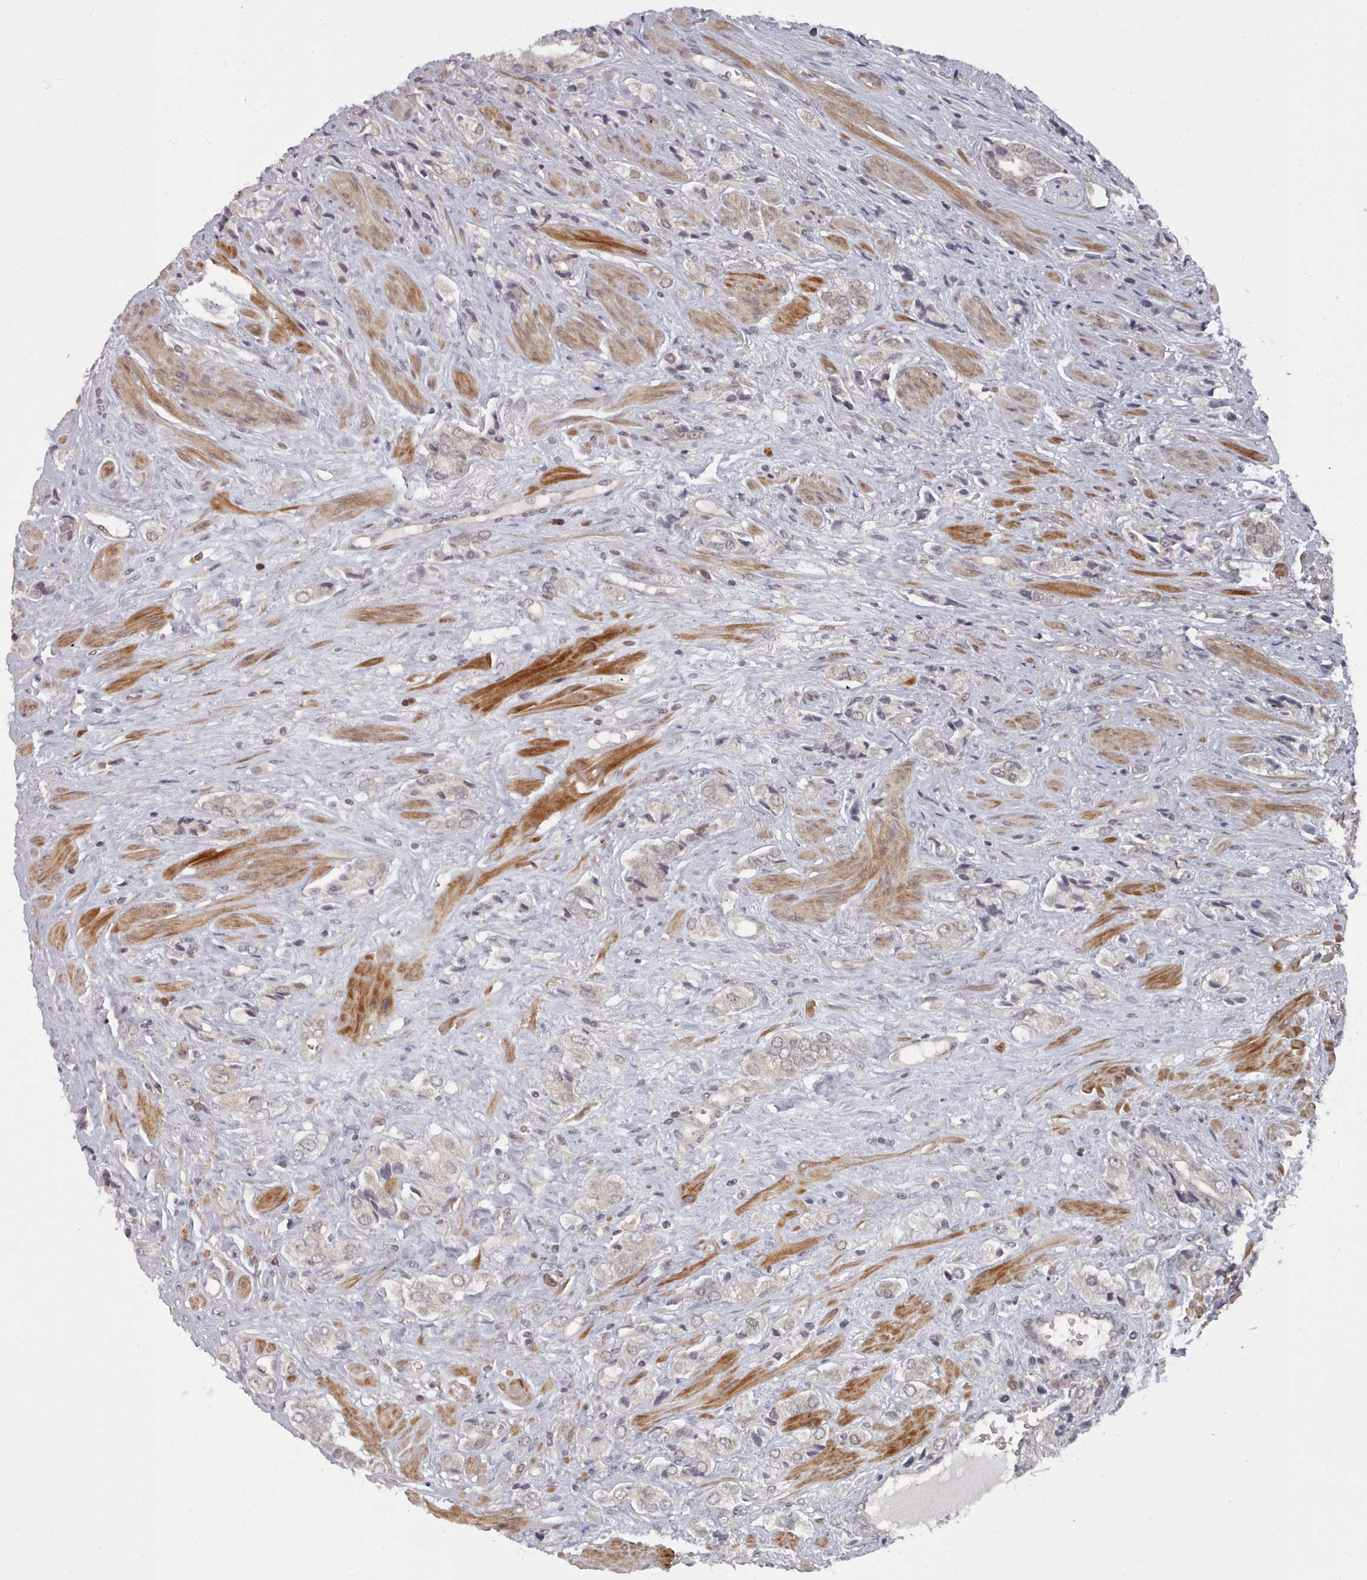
{"staining": {"intensity": "negative", "quantity": "none", "location": "none"}, "tissue": "prostate cancer", "cell_type": "Tumor cells", "image_type": "cancer", "snomed": [{"axis": "morphology", "description": "Adenocarcinoma, High grade"}, {"axis": "topography", "description": "Prostate and seminal vesicle, NOS"}], "caption": "This is an immunohistochemistry (IHC) image of prostate cancer. There is no expression in tumor cells.", "gene": "HYAL3", "patient": {"sex": "male", "age": 64}}